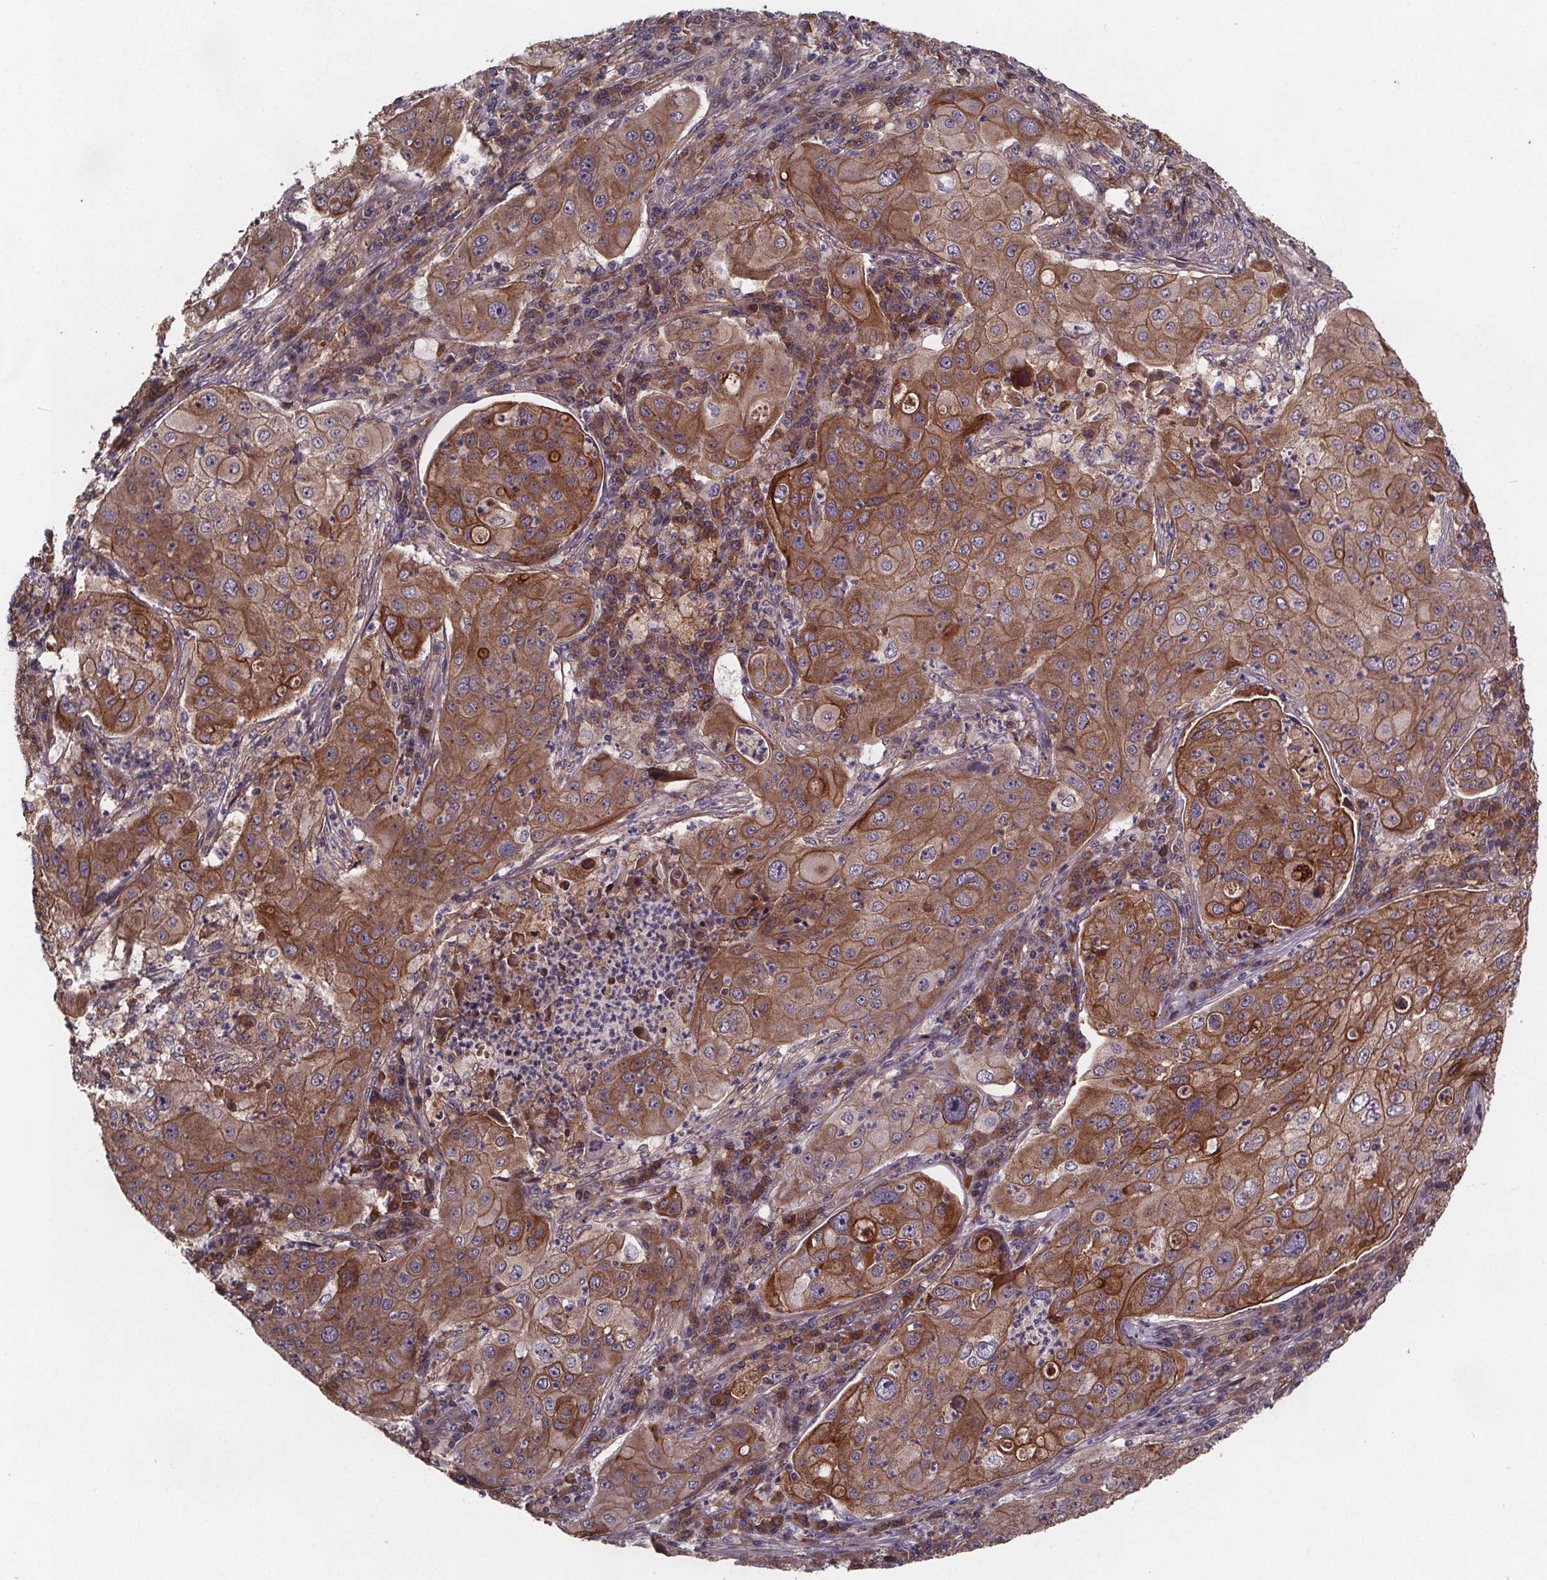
{"staining": {"intensity": "moderate", "quantity": ">75%", "location": "cytoplasmic/membranous"}, "tissue": "lung cancer", "cell_type": "Tumor cells", "image_type": "cancer", "snomed": [{"axis": "morphology", "description": "Squamous cell carcinoma, NOS"}, {"axis": "topography", "description": "Lung"}], "caption": "Moderate cytoplasmic/membranous positivity is appreciated in about >75% of tumor cells in lung cancer.", "gene": "FASTKD3", "patient": {"sex": "female", "age": 59}}